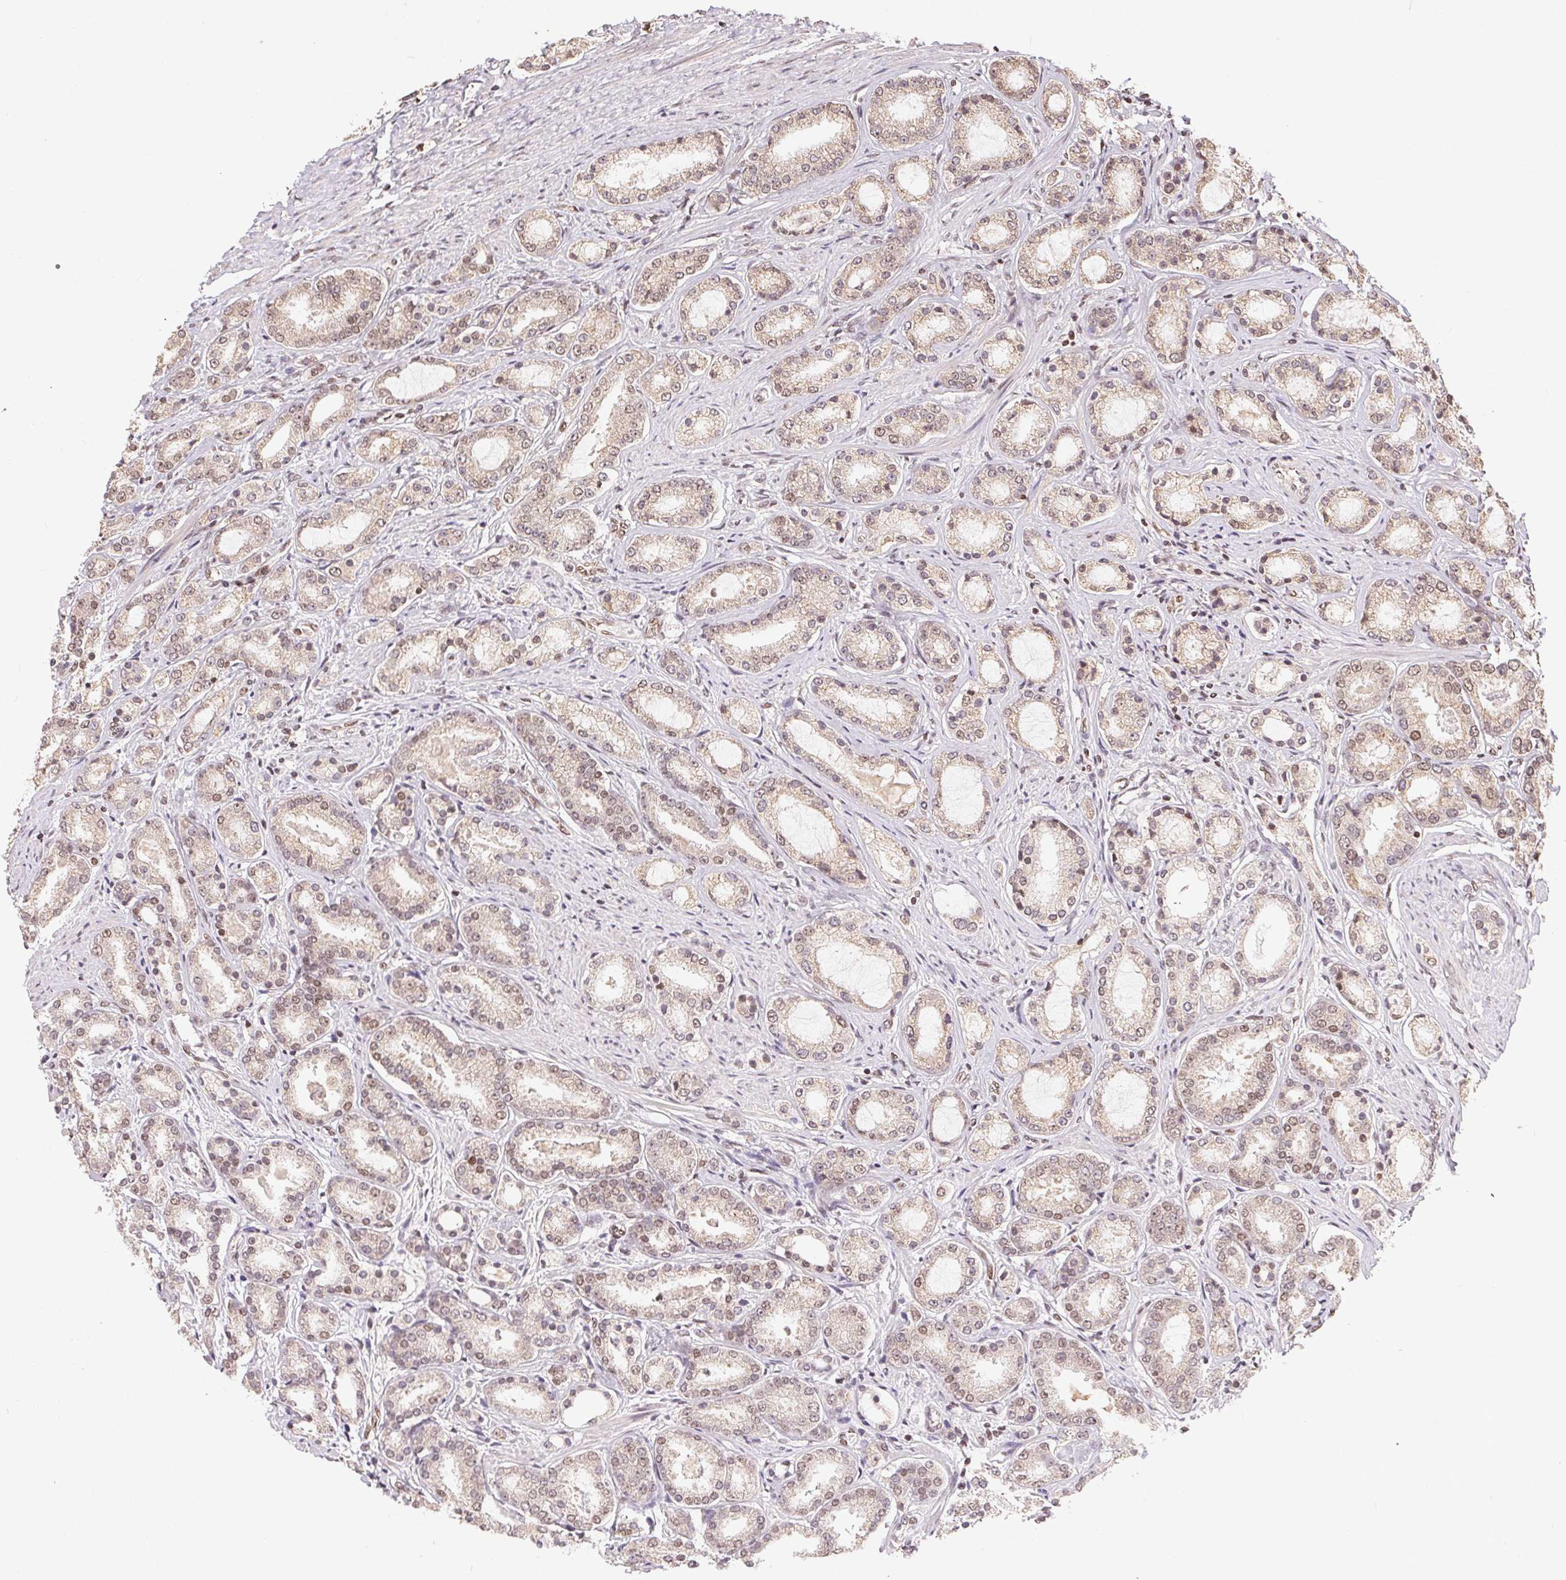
{"staining": {"intensity": "weak", "quantity": ">75%", "location": "cytoplasmic/membranous,nuclear"}, "tissue": "prostate cancer", "cell_type": "Tumor cells", "image_type": "cancer", "snomed": [{"axis": "morphology", "description": "Adenocarcinoma, High grade"}, {"axis": "topography", "description": "Prostate"}], "caption": "Tumor cells display low levels of weak cytoplasmic/membranous and nuclear positivity in about >75% of cells in prostate adenocarcinoma (high-grade).", "gene": "MAPKAPK2", "patient": {"sex": "male", "age": 63}}